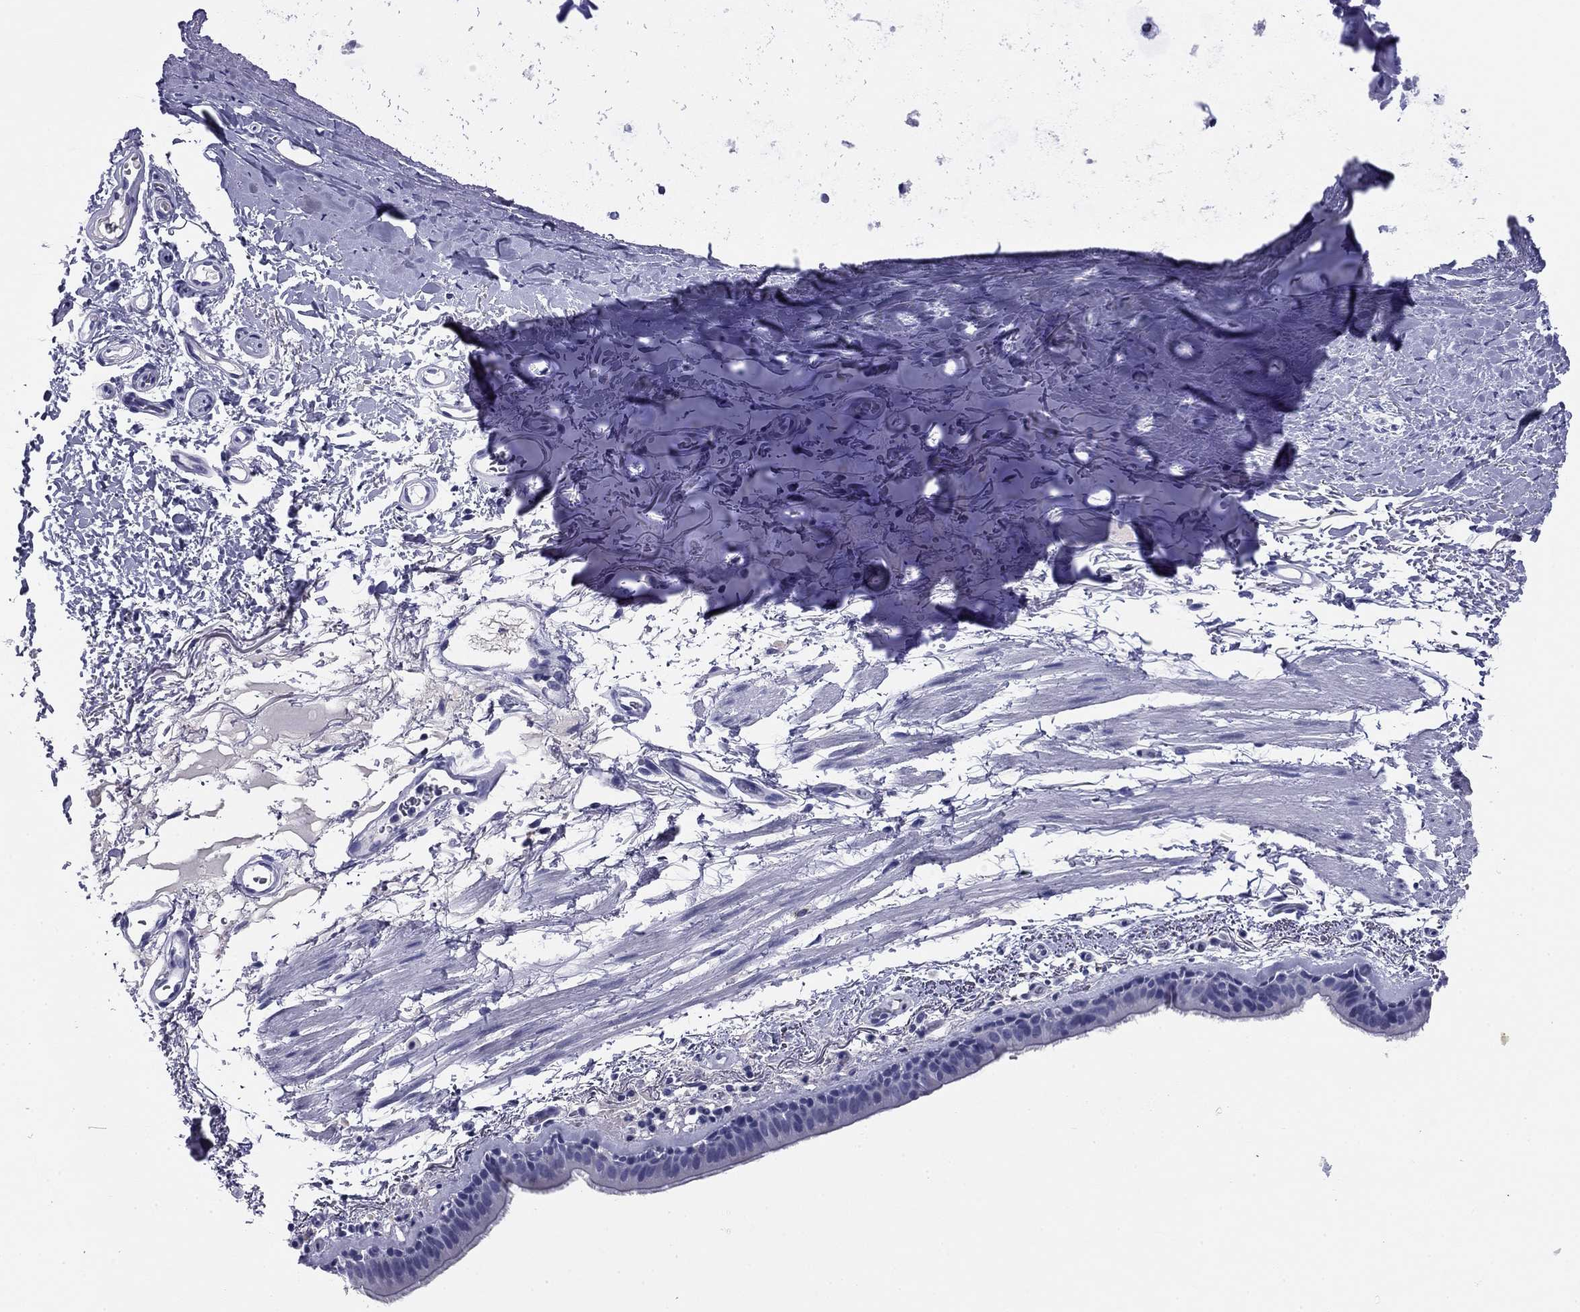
{"staining": {"intensity": "negative", "quantity": "none", "location": "none"}, "tissue": "bronchus", "cell_type": "Respiratory epithelial cells", "image_type": "normal", "snomed": [{"axis": "morphology", "description": "Normal tissue, NOS"}, {"axis": "topography", "description": "Lymph node"}, {"axis": "topography", "description": "Bronchus"}], "caption": "Immunohistochemistry of normal bronchus exhibits no positivity in respiratory epithelial cells.", "gene": "ABCC2", "patient": {"sex": "female", "age": 70}}